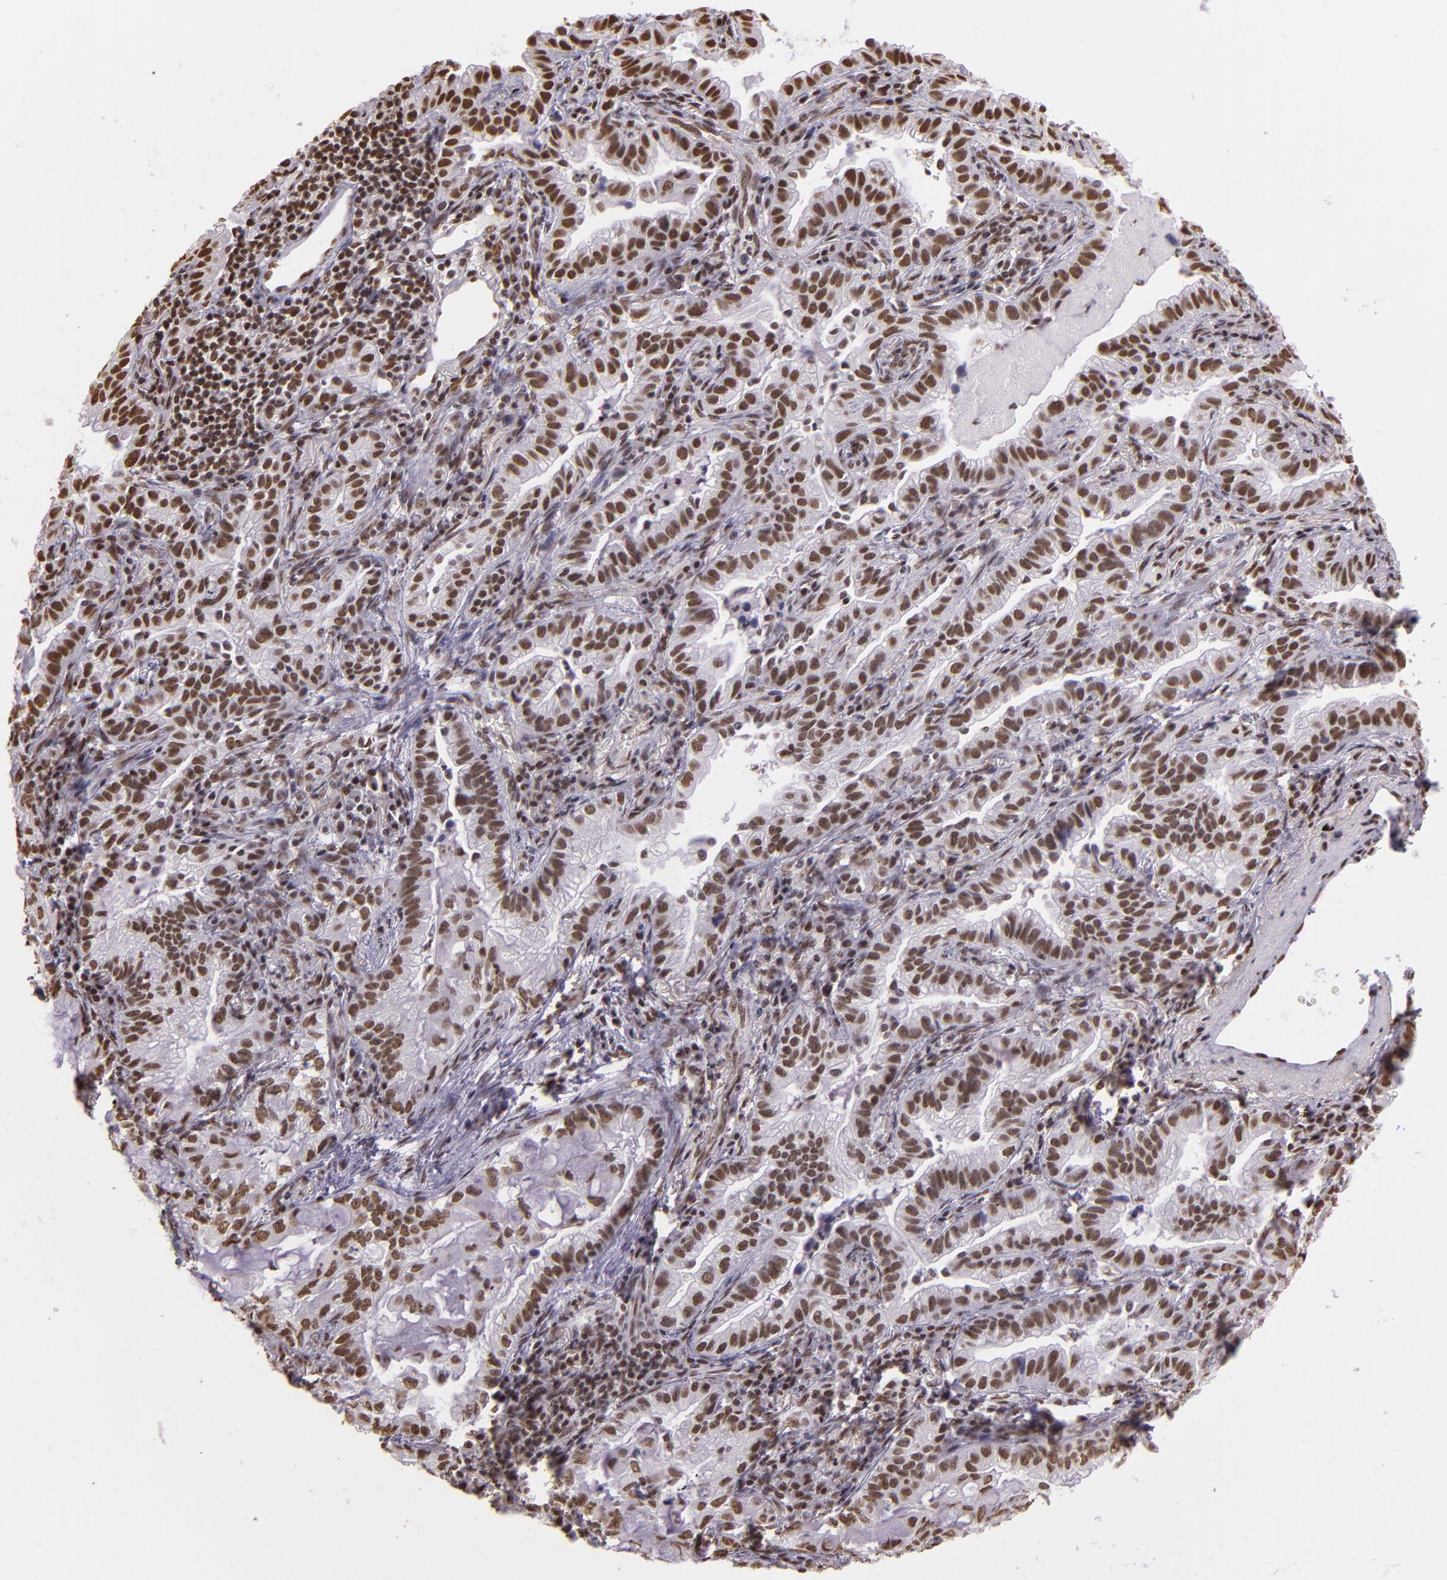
{"staining": {"intensity": "moderate", "quantity": ">75%", "location": "nuclear"}, "tissue": "lung cancer", "cell_type": "Tumor cells", "image_type": "cancer", "snomed": [{"axis": "morphology", "description": "Adenocarcinoma, NOS"}, {"axis": "topography", "description": "Lung"}], "caption": "Protein expression analysis of lung cancer exhibits moderate nuclear positivity in approximately >75% of tumor cells.", "gene": "USF1", "patient": {"sex": "female", "age": 50}}